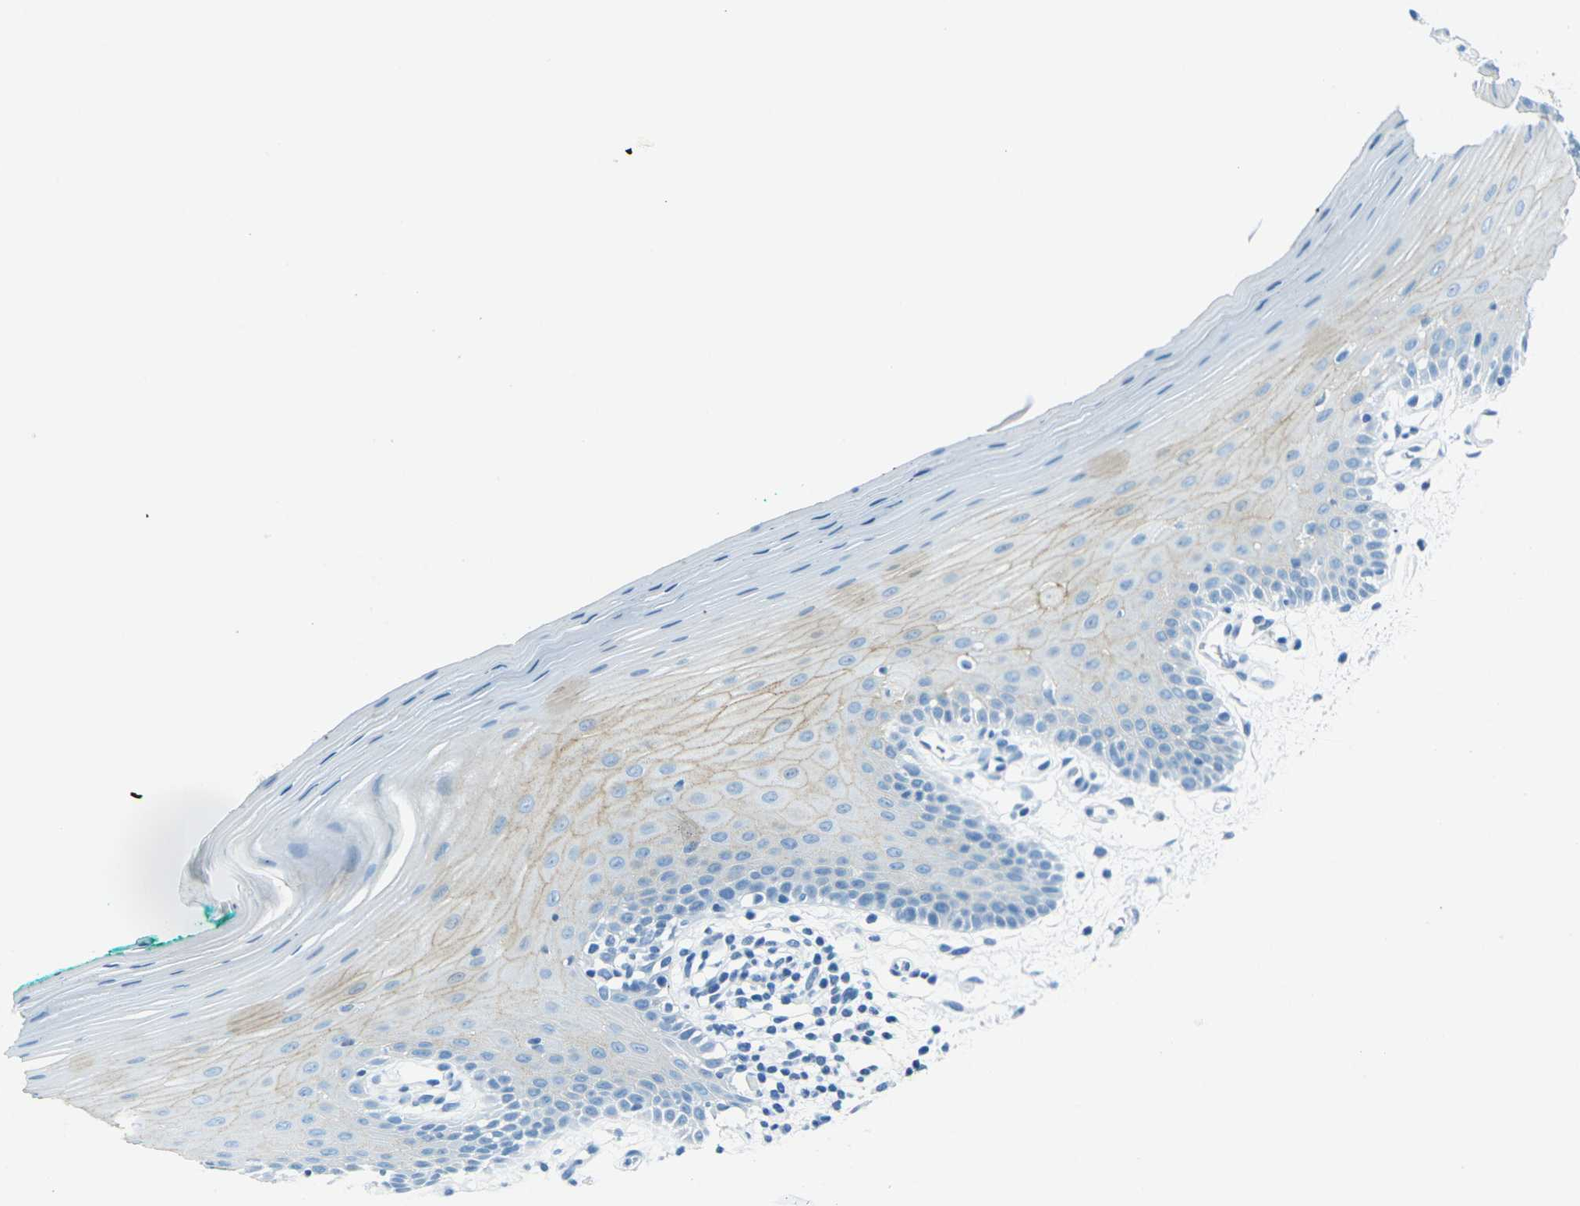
{"staining": {"intensity": "moderate", "quantity": "<25%", "location": "cytoplasmic/membranous"}, "tissue": "oral mucosa", "cell_type": "Squamous epithelial cells", "image_type": "normal", "snomed": [{"axis": "morphology", "description": "Normal tissue, NOS"}, {"axis": "topography", "description": "Skeletal muscle"}, {"axis": "topography", "description": "Oral tissue"}], "caption": "Approximately <25% of squamous epithelial cells in benign human oral mucosa display moderate cytoplasmic/membranous protein positivity as visualized by brown immunohistochemical staining.", "gene": "OCLN", "patient": {"sex": "male", "age": 58}}